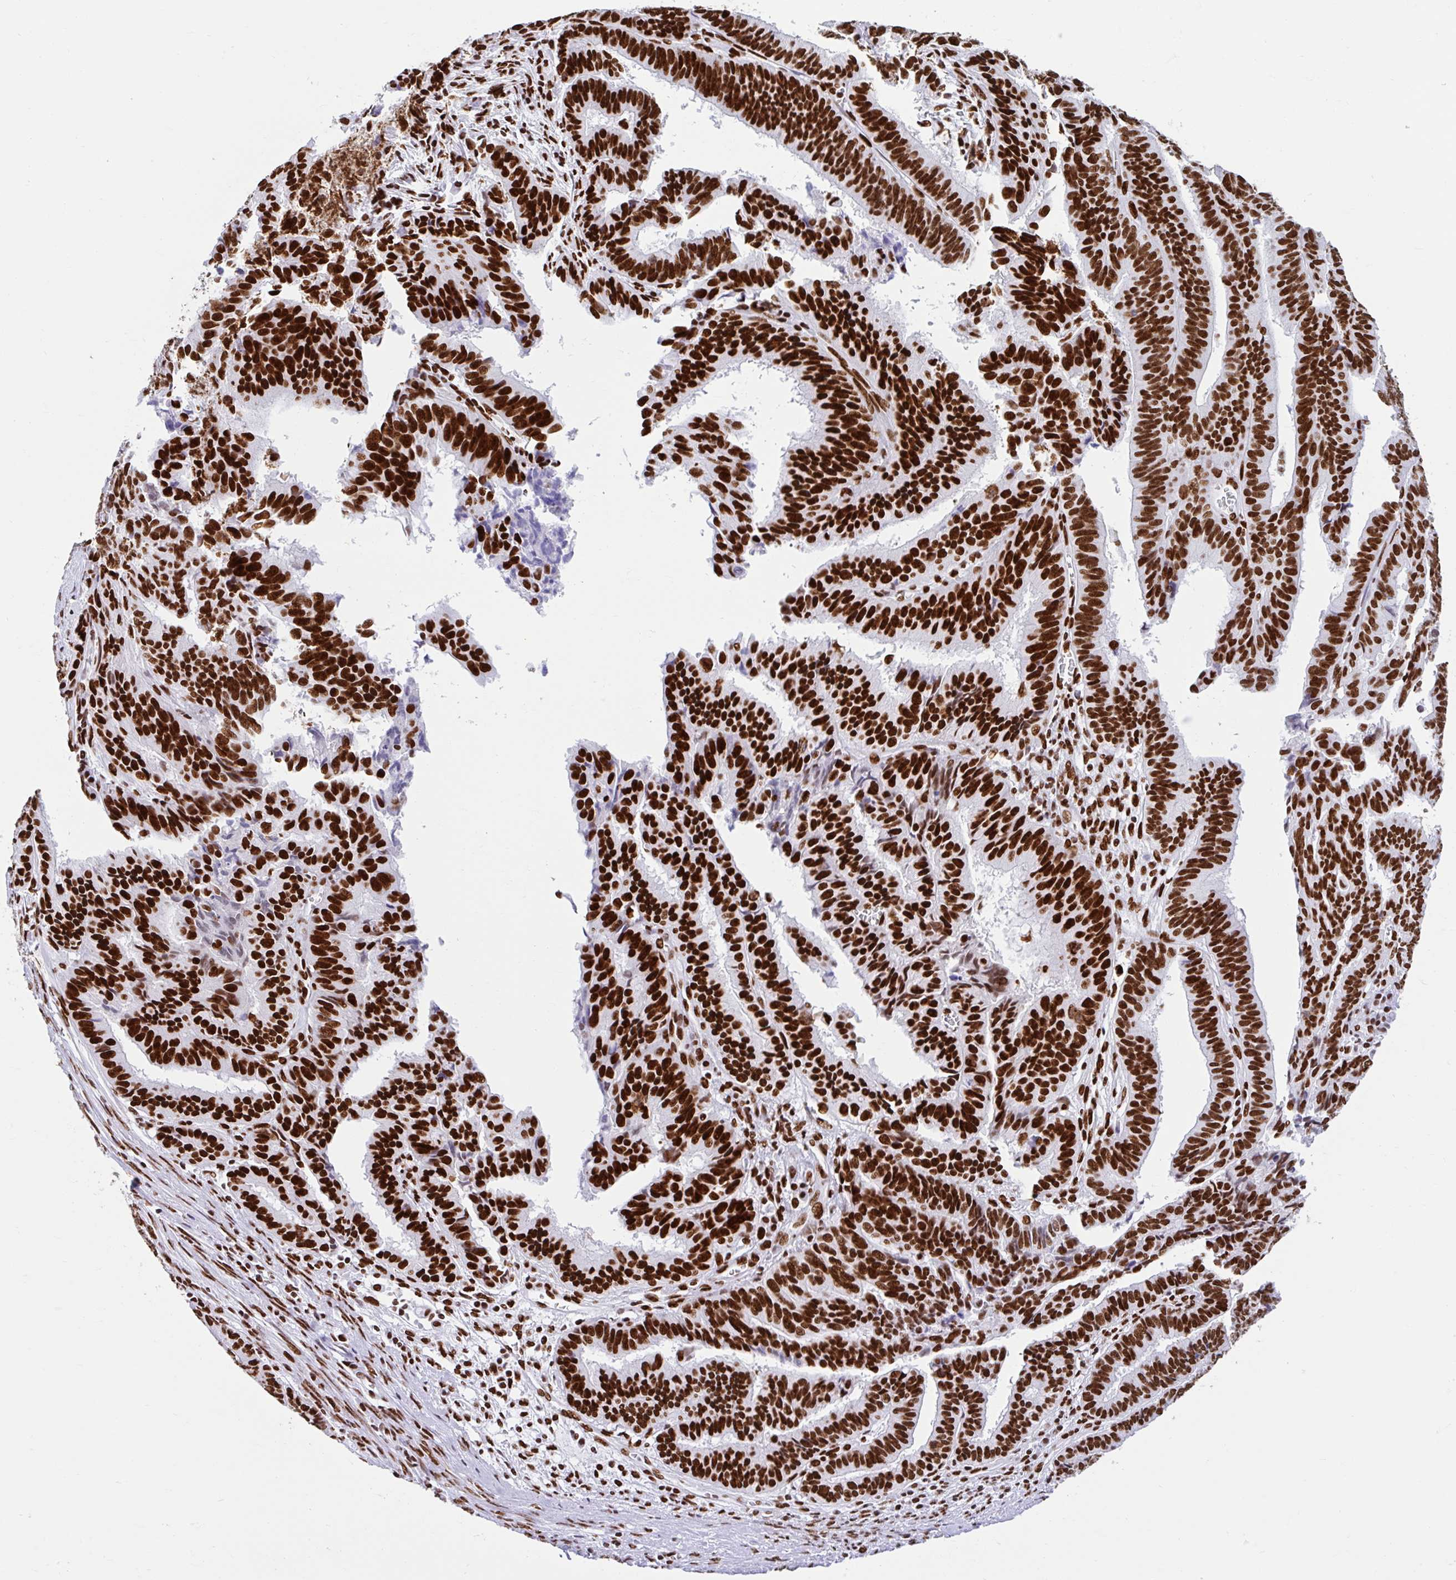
{"staining": {"intensity": "strong", "quantity": ">75%", "location": "nuclear"}, "tissue": "endometrial cancer", "cell_type": "Tumor cells", "image_type": "cancer", "snomed": [{"axis": "morphology", "description": "Adenocarcinoma, NOS"}, {"axis": "topography", "description": "Endometrium"}], "caption": "Brown immunohistochemical staining in human endometrial adenocarcinoma exhibits strong nuclear staining in approximately >75% of tumor cells.", "gene": "KHDRBS1", "patient": {"sex": "female", "age": 65}}